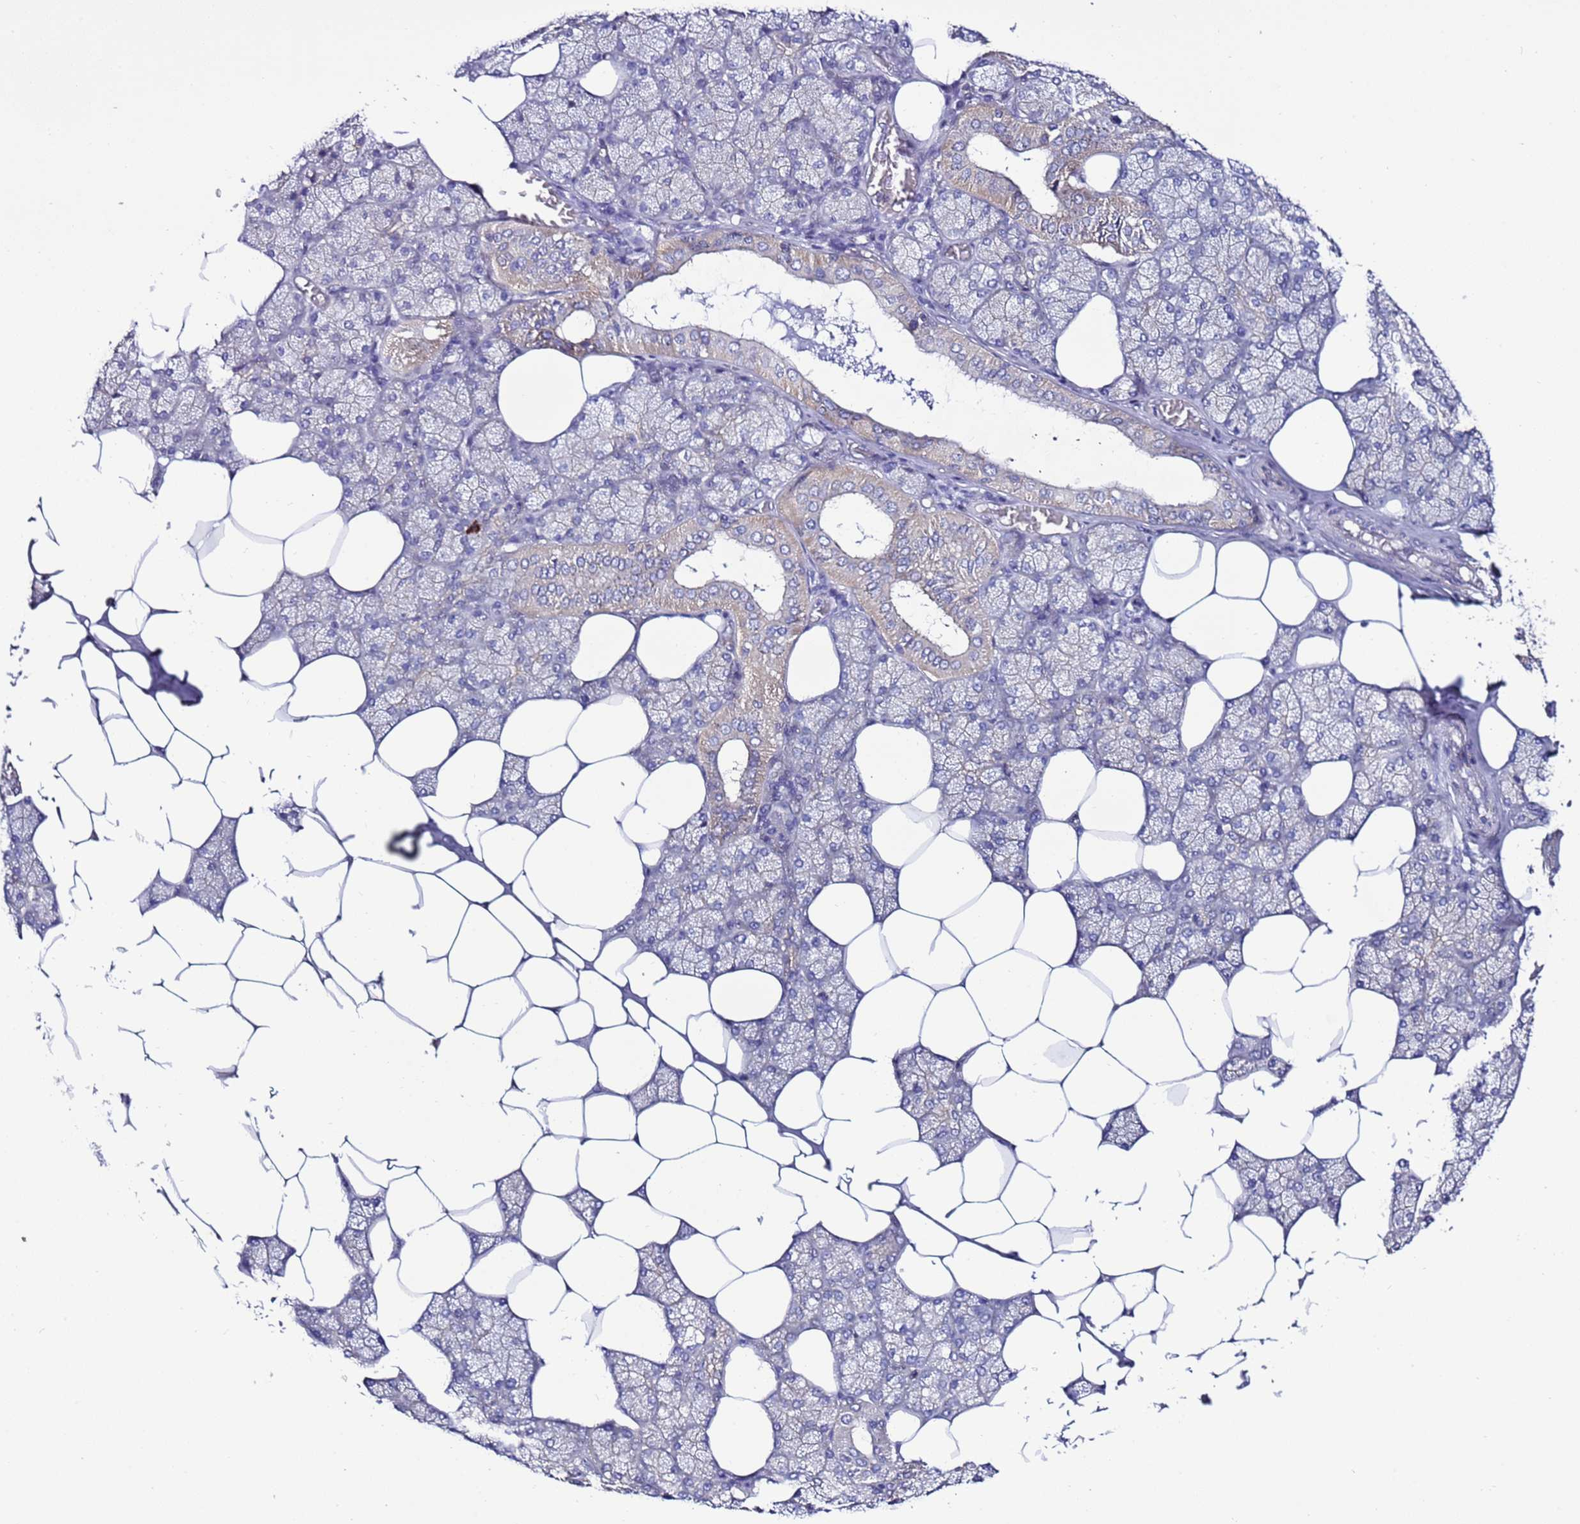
{"staining": {"intensity": "weak", "quantity": "25%-75%", "location": "cytoplasmic/membranous"}, "tissue": "salivary gland", "cell_type": "Glandular cells", "image_type": "normal", "snomed": [{"axis": "morphology", "description": "Normal tissue, NOS"}, {"axis": "topography", "description": "Salivary gland"}], "caption": "High-magnification brightfield microscopy of normal salivary gland stained with DAB (3,3'-diaminobenzidine) (brown) and counterstained with hematoxylin (blue). glandular cells exhibit weak cytoplasmic/membranous staining is seen in approximately25%-75% of cells.", "gene": "TENM3", "patient": {"sex": "male", "age": 62}}